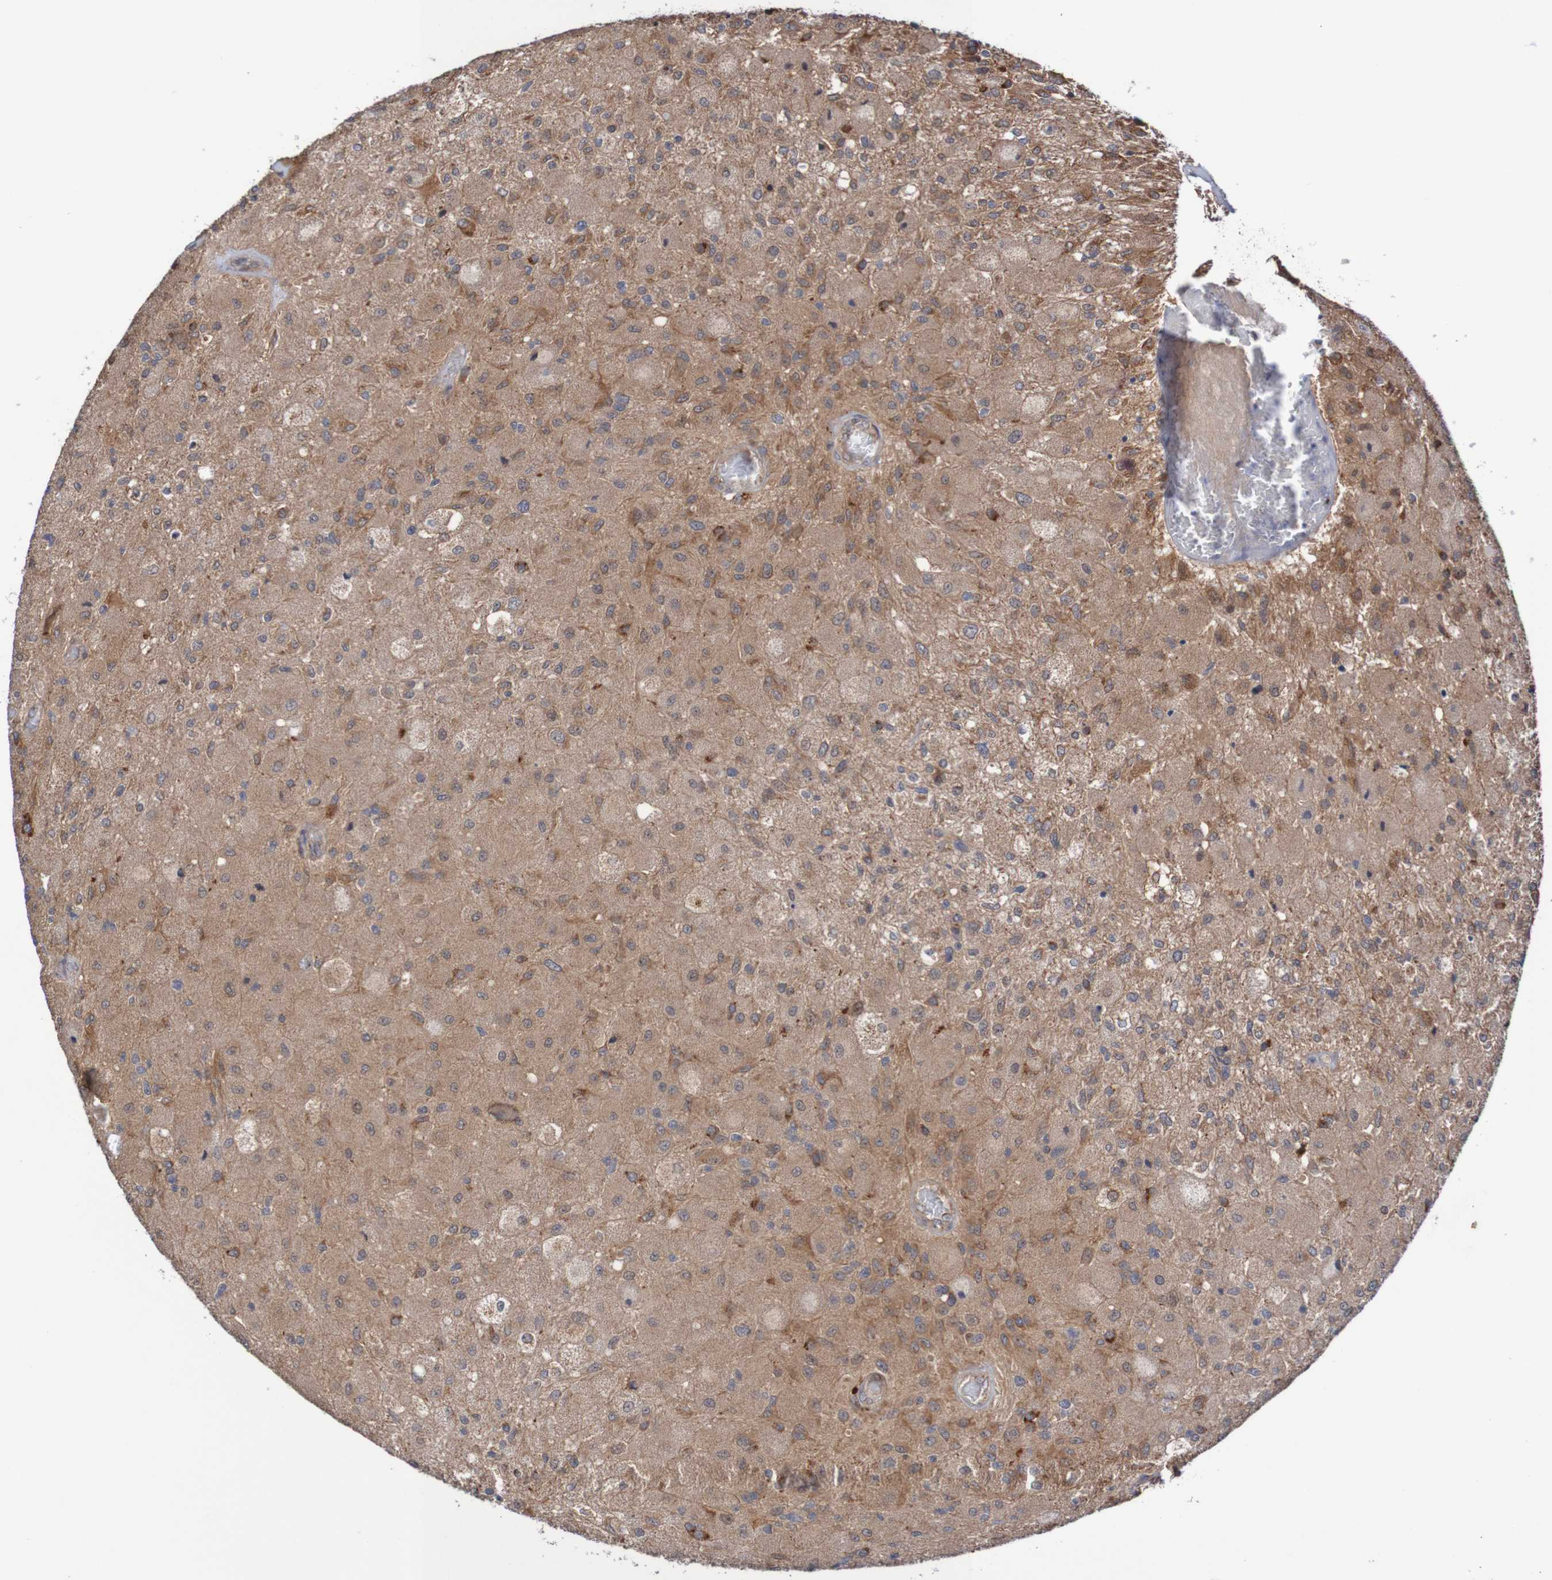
{"staining": {"intensity": "moderate", "quantity": "25%-75%", "location": "cytoplasmic/membranous"}, "tissue": "glioma", "cell_type": "Tumor cells", "image_type": "cancer", "snomed": [{"axis": "morphology", "description": "Normal tissue, NOS"}, {"axis": "morphology", "description": "Glioma, malignant, High grade"}, {"axis": "topography", "description": "Cerebral cortex"}], "caption": "Malignant glioma (high-grade) stained for a protein shows moderate cytoplasmic/membranous positivity in tumor cells. The staining was performed using DAB (3,3'-diaminobenzidine) to visualize the protein expression in brown, while the nuclei were stained in blue with hematoxylin (Magnification: 20x).", "gene": "PHPT1", "patient": {"sex": "male", "age": 77}}